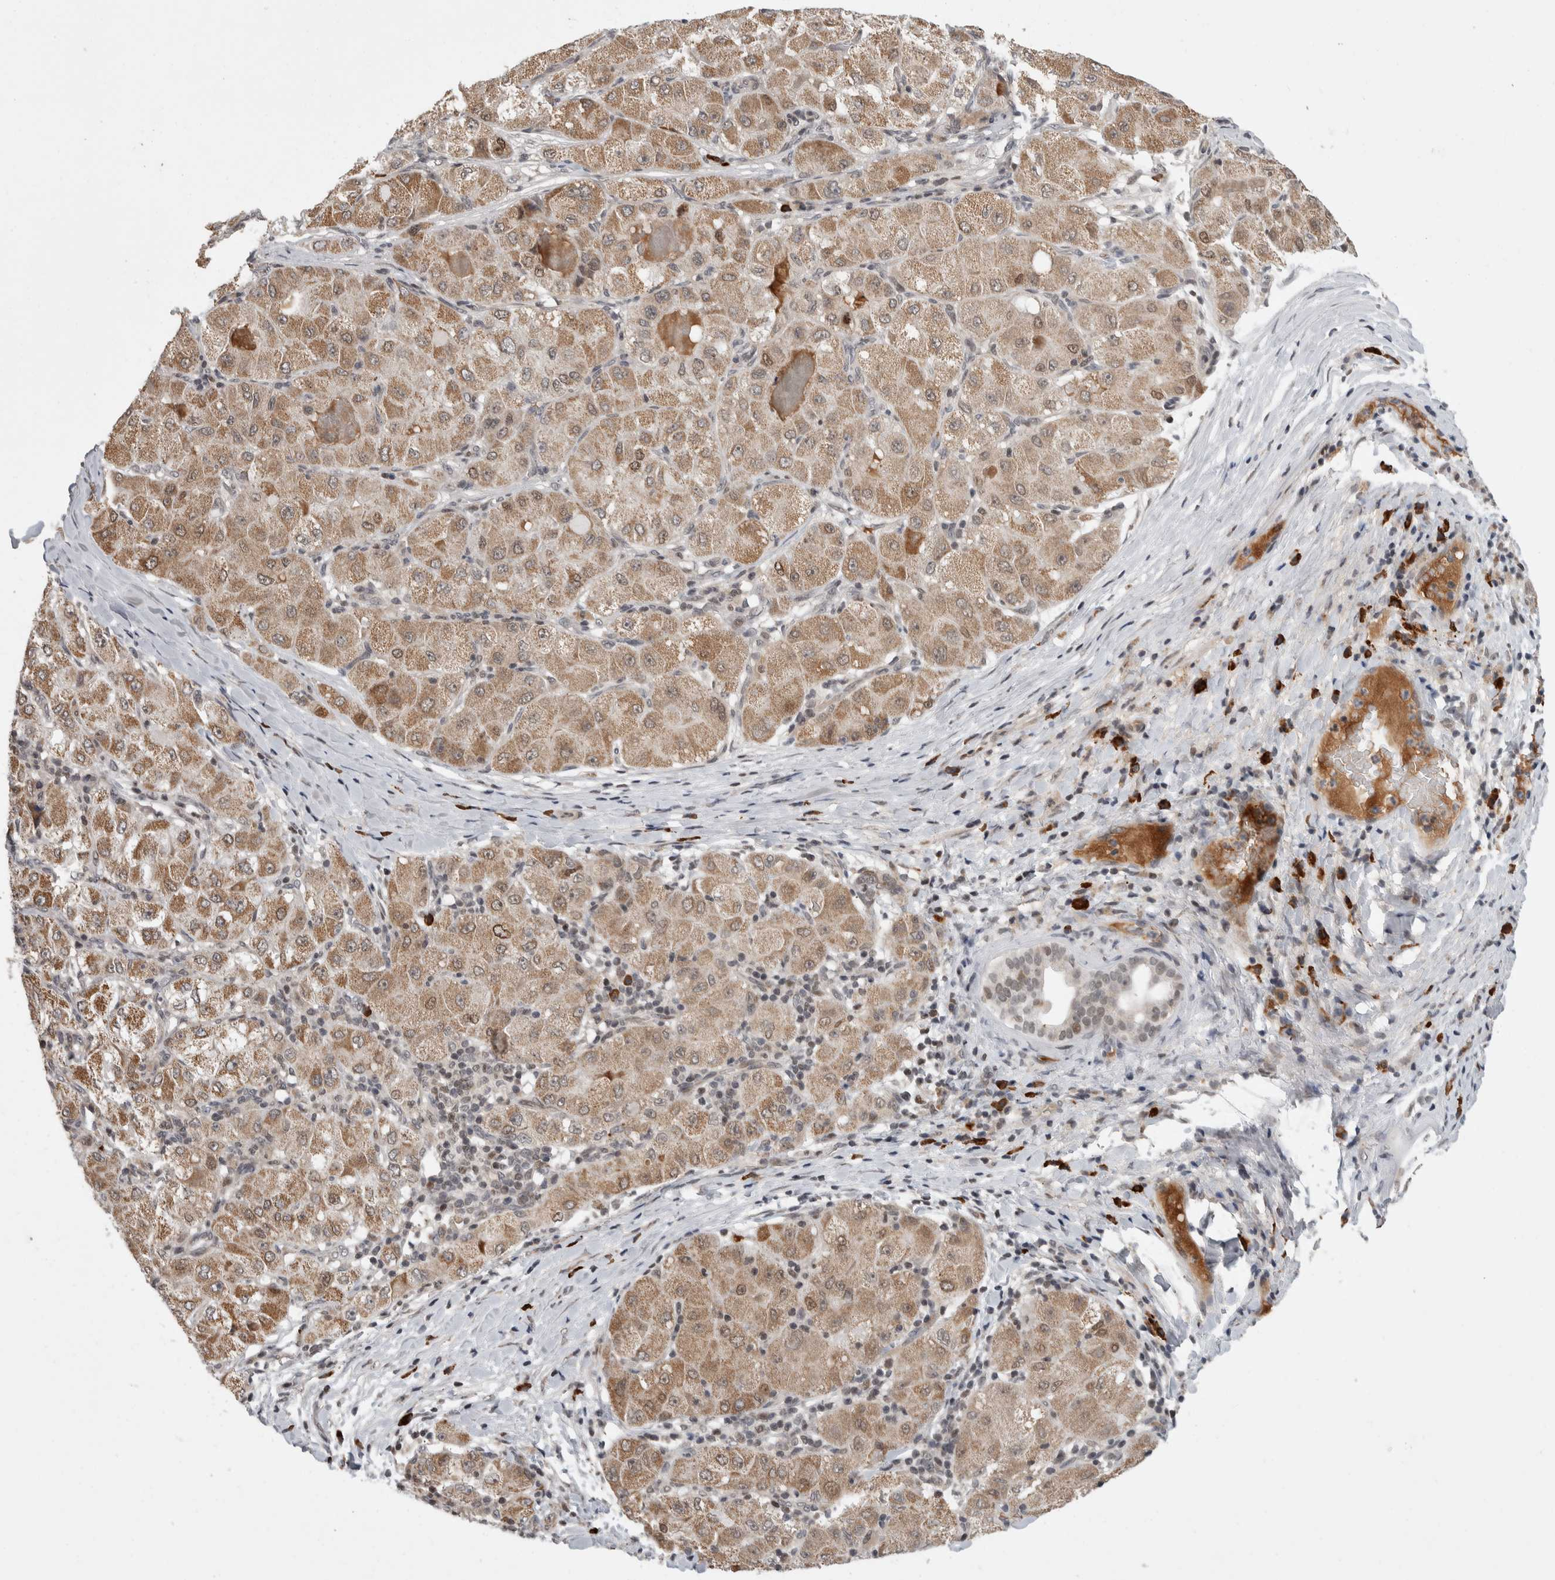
{"staining": {"intensity": "moderate", "quantity": ">75%", "location": "cytoplasmic/membranous"}, "tissue": "liver cancer", "cell_type": "Tumor cells", "image_type": "cancer", "snomed": [{"axis": "morphology", "description": "Carcinoma, Hepatocellular, NOS"}, {"axis": "topography", "description": "Liver"}], "caption": "Hepatocellular carcinoma (liver) stained for a protein displays moderate cytoplasmic/membranous positivity in tumor cells. (DAB (3,3'-diaminobenzidine) IHC with brightfield microscopy, high magnification).", "gene": "ZNF592", "patient": {"sex": "male", "age": 80}}